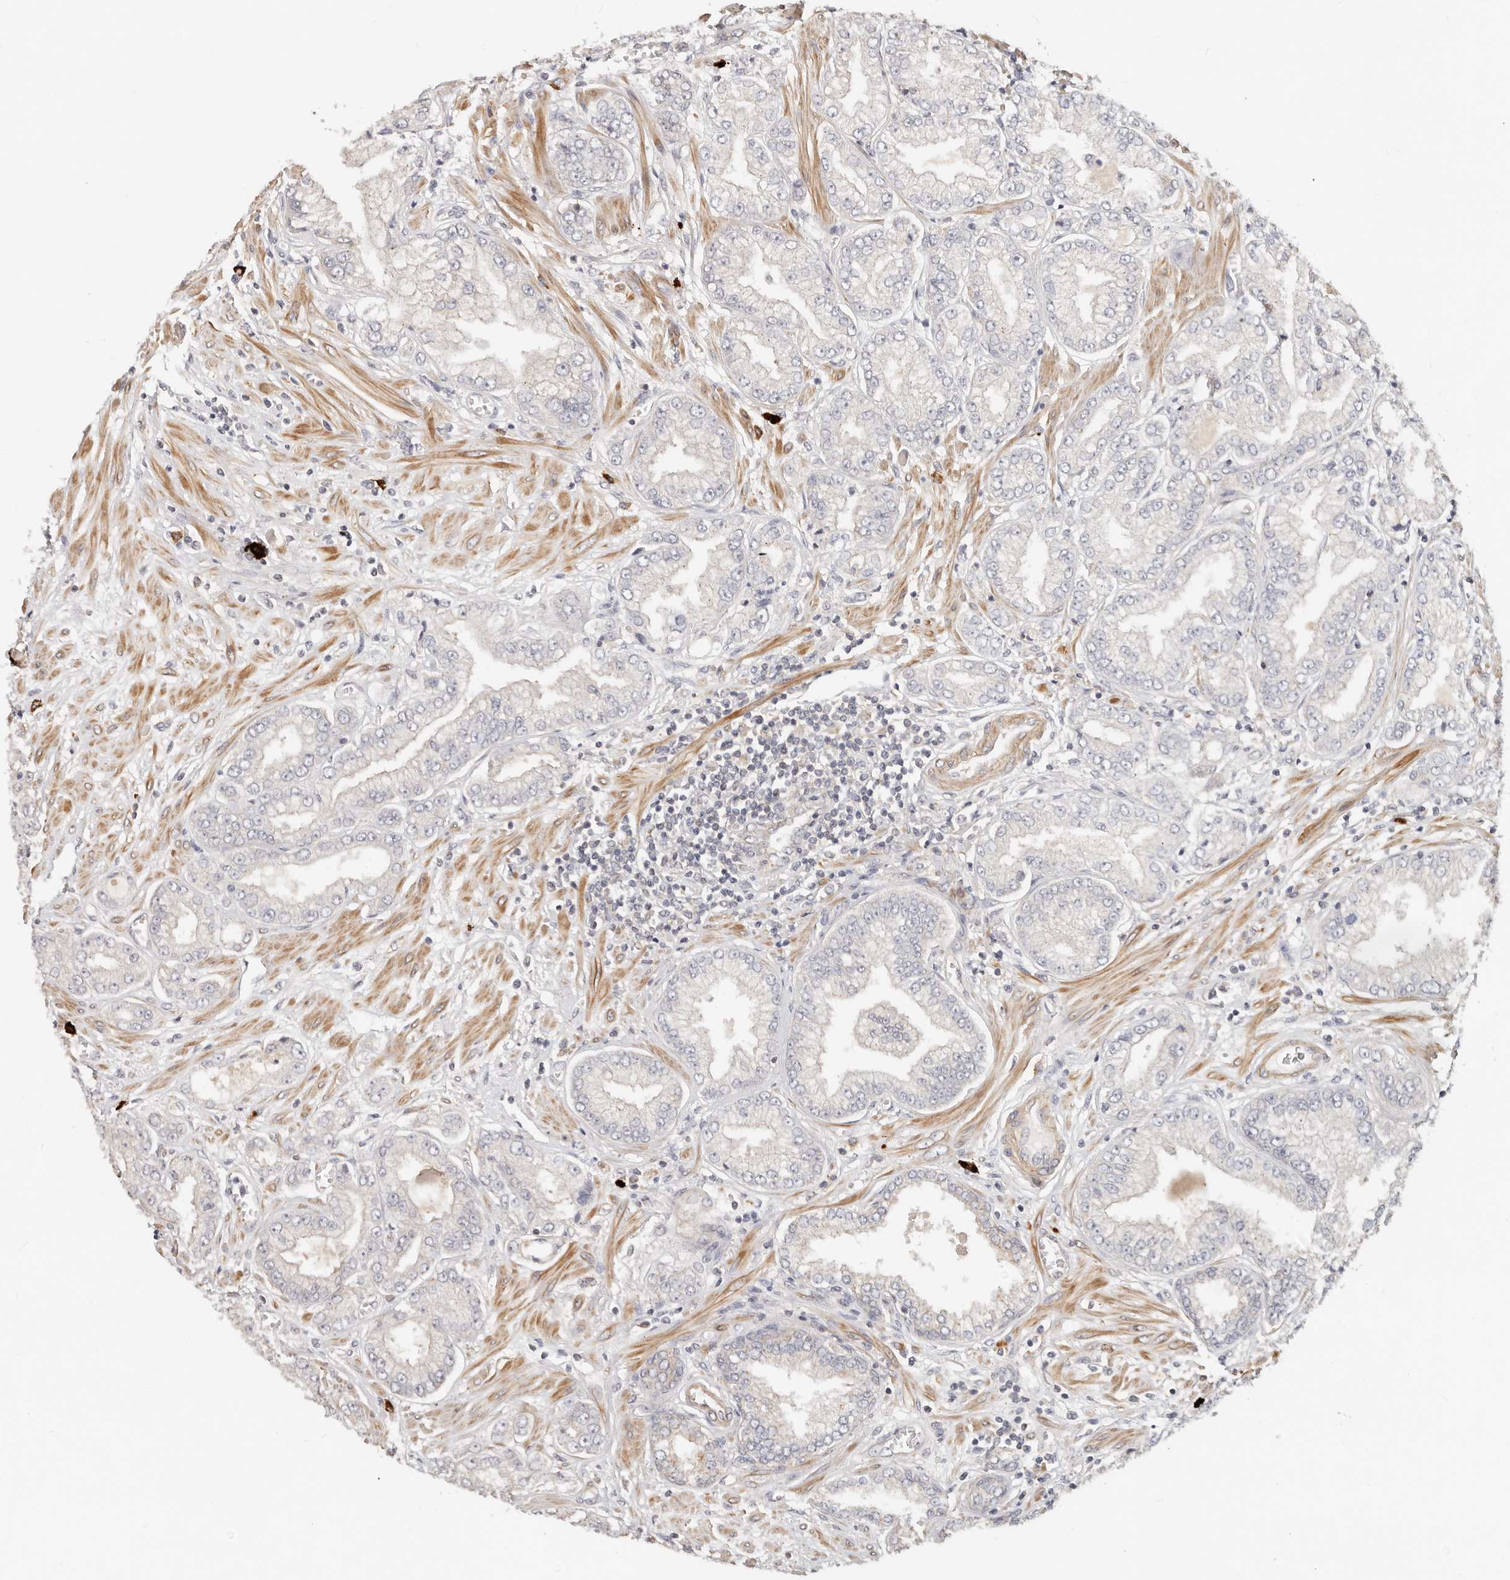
{"staining": {"intensity": "weak", "quantity": "<25%", "location": "cytoplasmic/membranous"}, "tissue": "prostate cancer", "cell_type": "Tumor cells", "image_type": "cancer", "snomed": [{"axis": "morphology", "description": "Adenocarcinoma, Low grade"}, {"axis": "topography", "description": "Prostate"}], "caption": "Immunohistochemistry (IHC) image of neoplastic tissue: prostate adenocarcinoma (low-grade) stained with DAB (3,3'-diaminobenzidine) reveals no significant protein positivity in tumor cells.", "gene": "ZRANB1", "patient": {"sex": "male", "age": 62}}